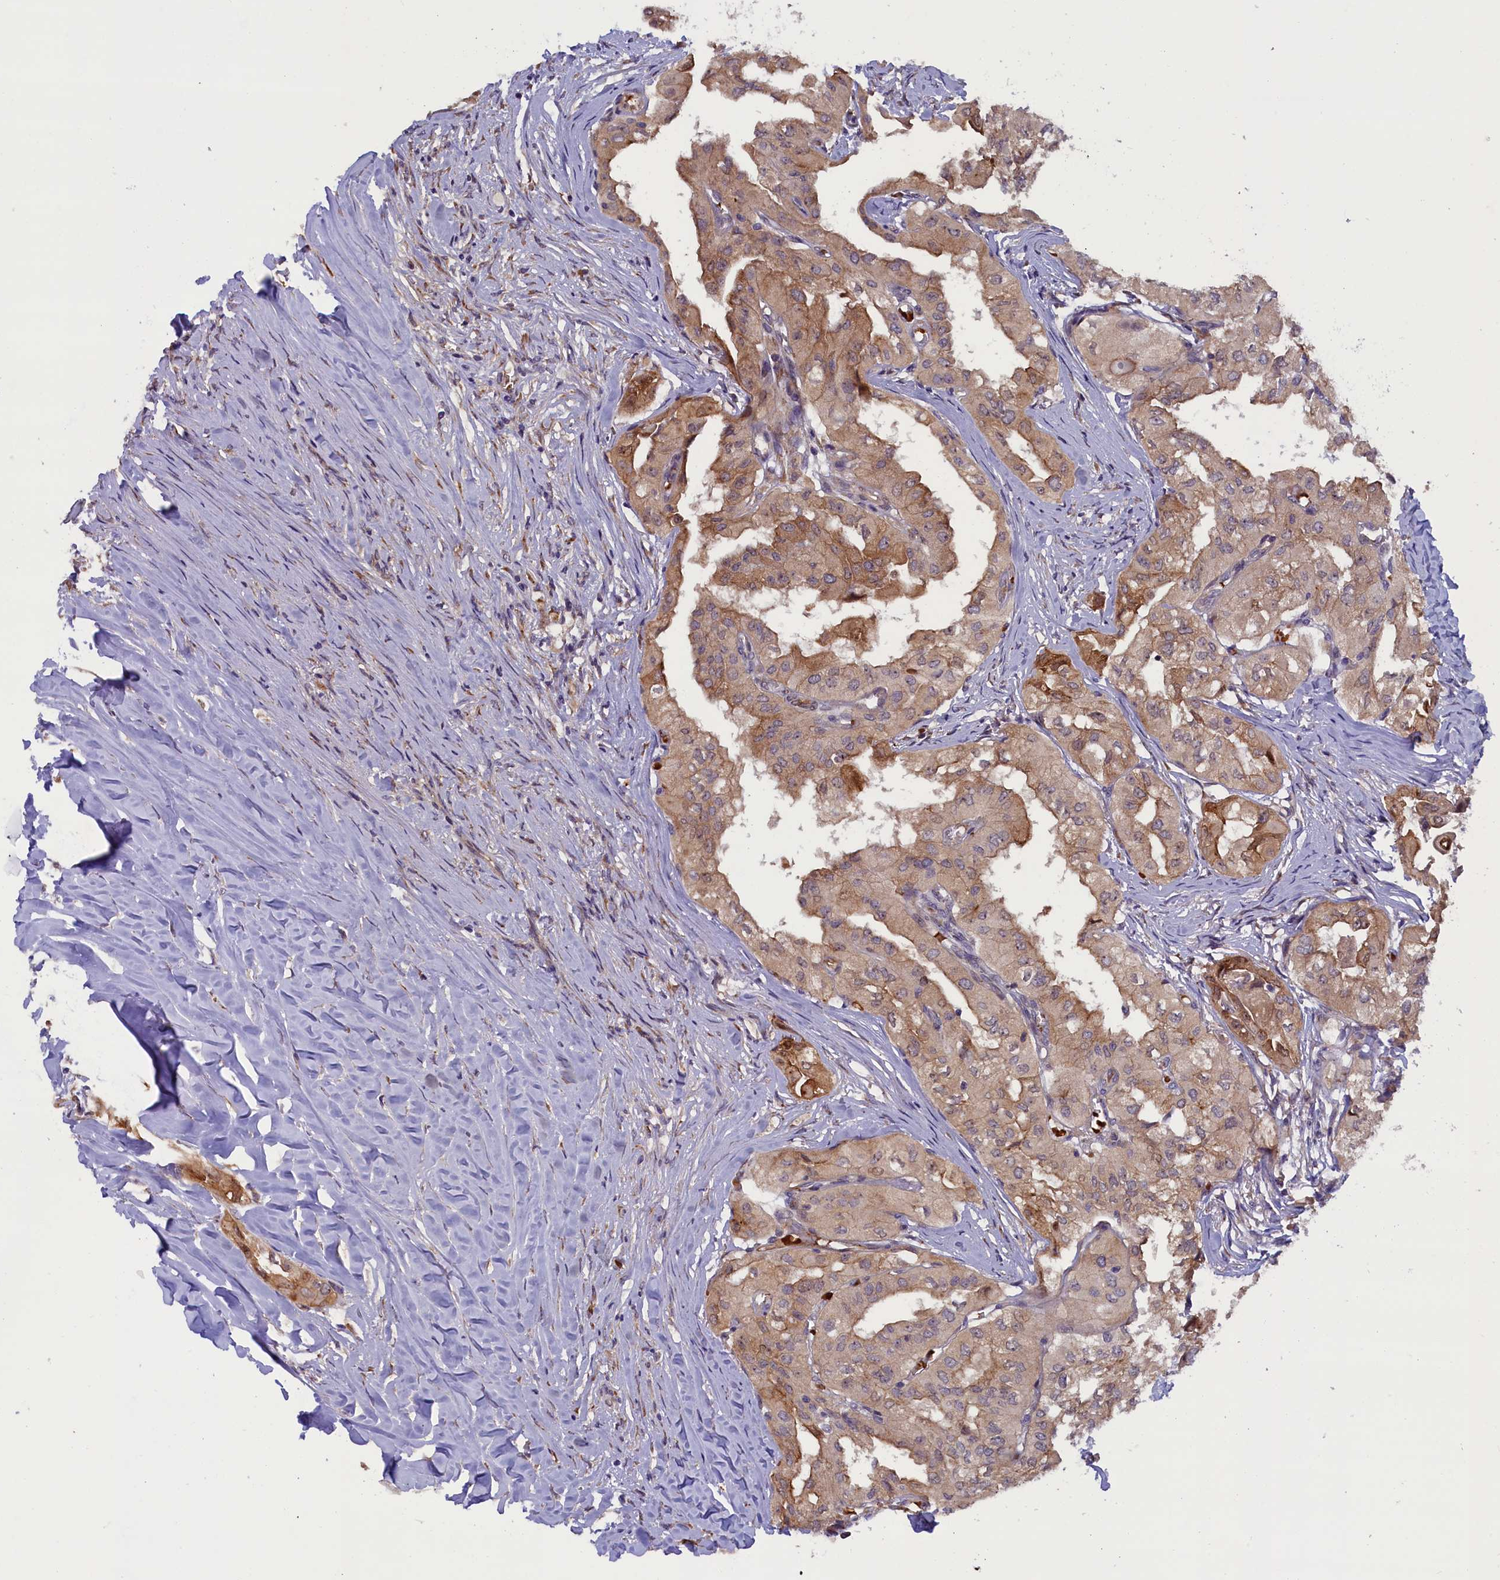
{"staining": {"intensity": "moderate", "quantity": ">75%", "location": "cytoplasmic/membranous"}, "tissue": "thyroid cancer", "cell_type": "Tumor cells", "image_type": "cancer", "snomed": [{"axis": "morphology", "description": "Papillary adenocarcinoma, NOS"}, {"axis": "topography", "description": "Thyroid gland"}], "caption": "Human papillary adenocarcinoma (thyroid) stained with a protein marker reveals moderate staining in tumor cells.", "gene": "CCDC9B", "patient": {"sex": "female", "age": 59}}